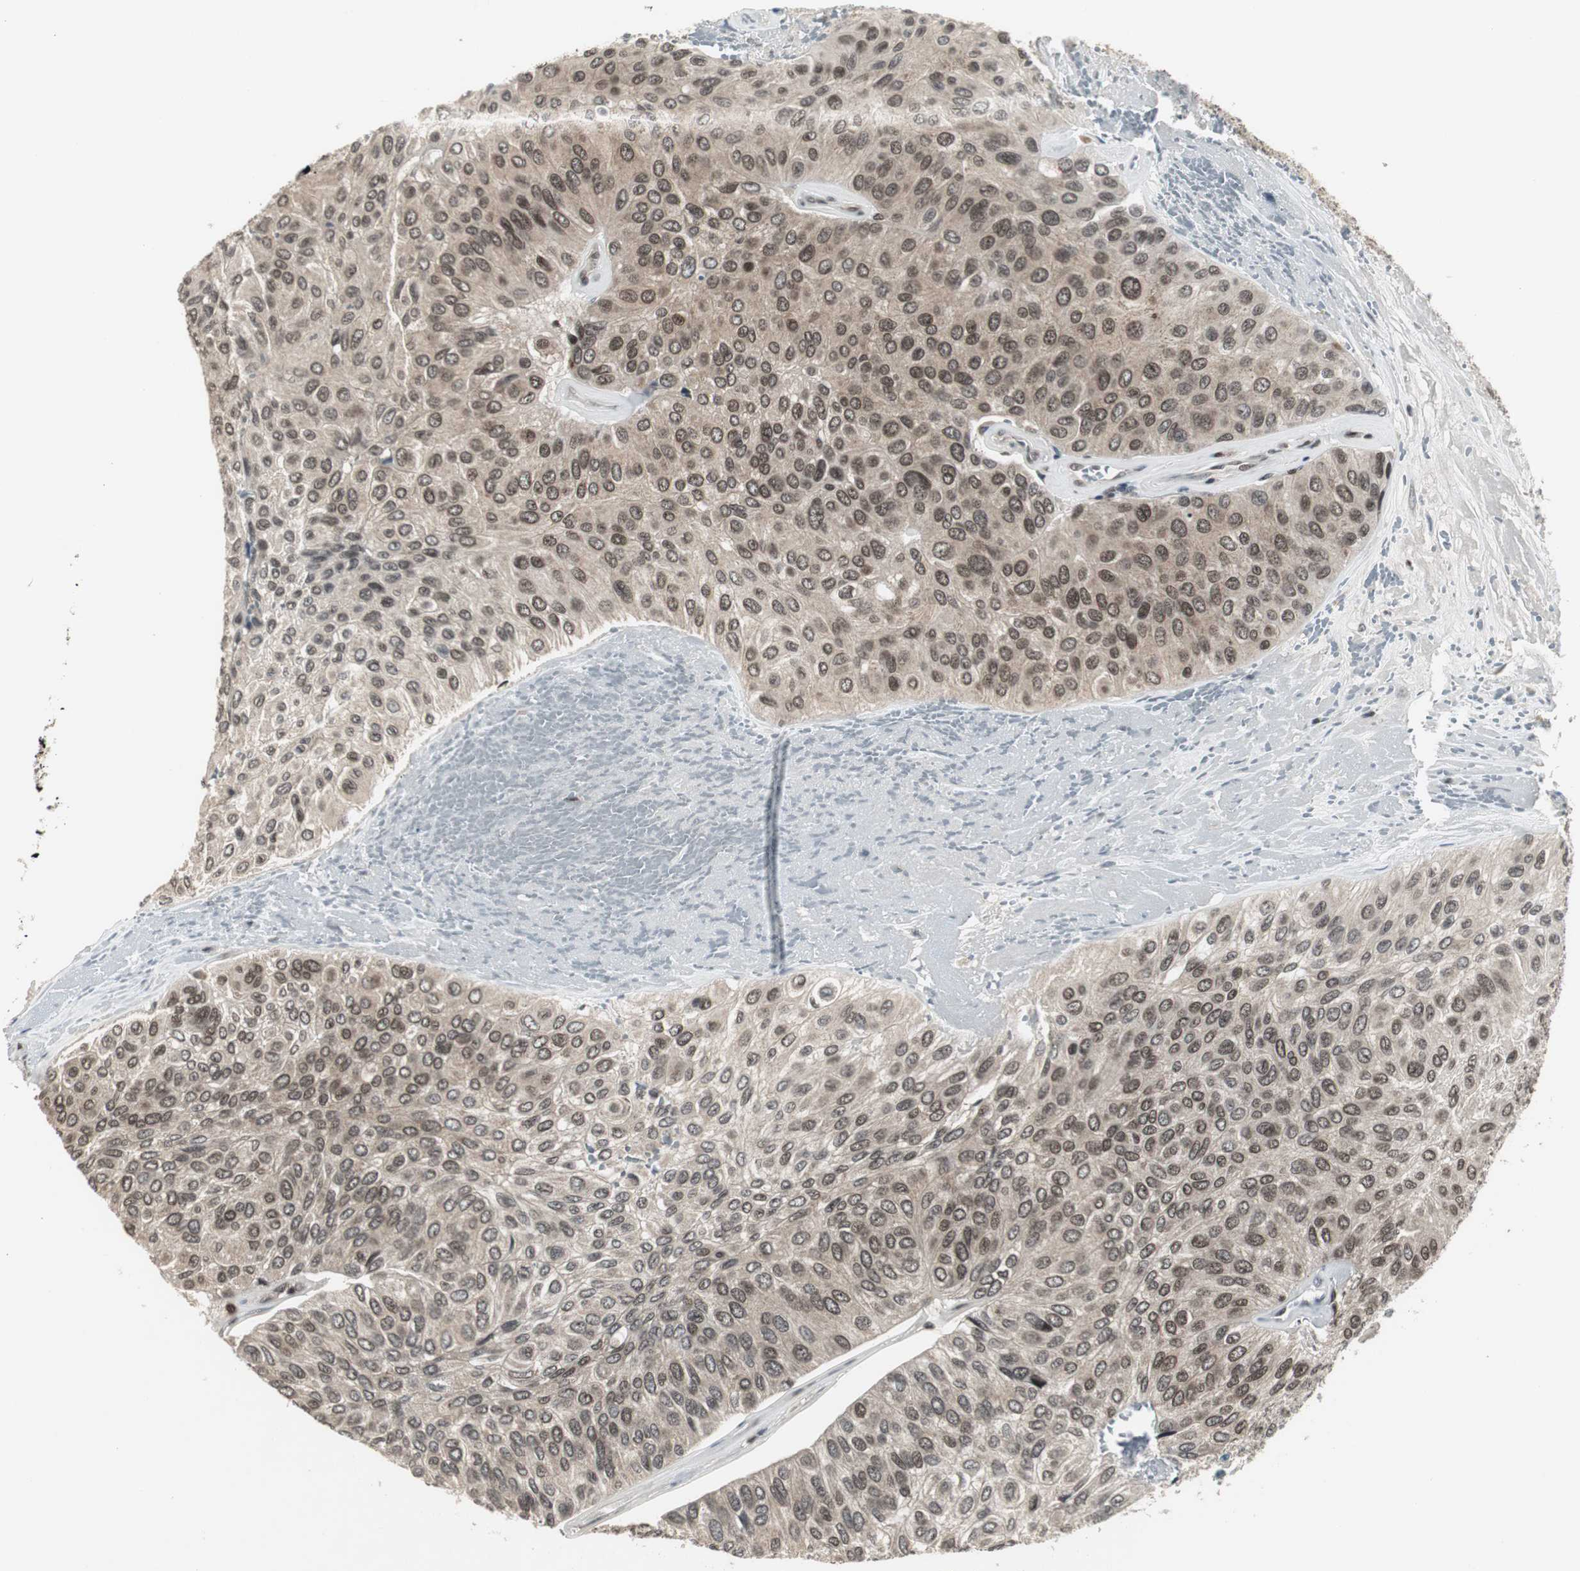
{"staining": {"intensity": "weak", "quantity": ">75%", "location": "cytoplasmic/membranous,nuclear"}, "tissue": "urothelial cancer", "cell_type": "Tumor cells", "image_type": "cancer", "snomed": [{"axis": "morphology", "description": "Urothelial carcinoma, High grade"}, {"axis": "topography", "description": "Urinary bladder"}], "caption": "A low amount of weak cytoplasmic/membranous and nuclear positivity is present in about >75% of tumor cells in urothelial cancer tissue.", "gene": "MPG", "patient": {"sex": "male", "age": 66}}